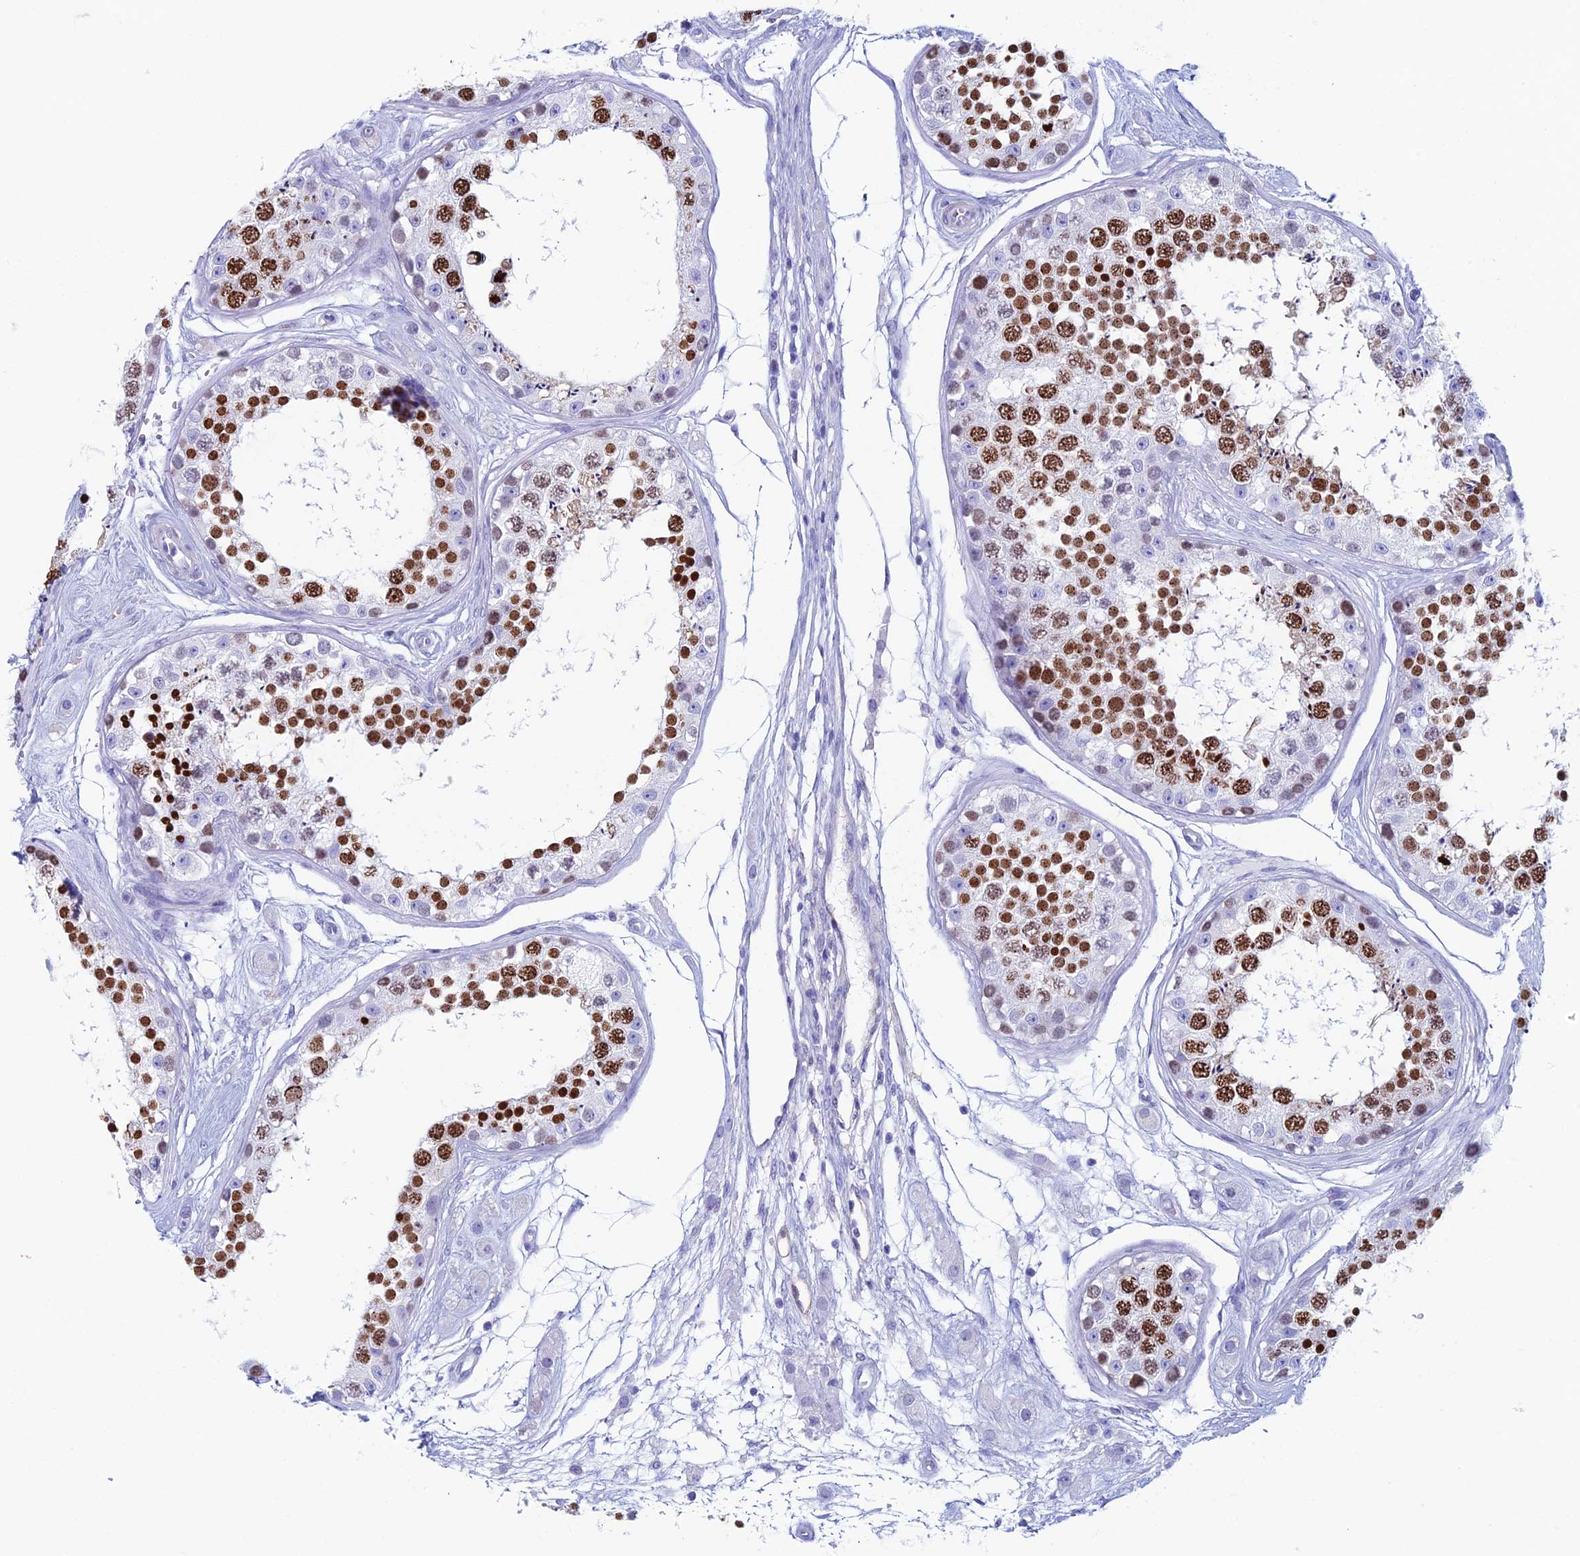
{"staining": {"intensity": "strong", "quantity": "25%-75%", "location": "nuclear"}, "tissue": "testis", "cell_type": "Cells in seminiferous ducts", "image_type": "normal", "snomed": [{"axis": "morphology", "description": "Normal tissue, NOS"}, {"axis": "topography", "description": "Testis"}], "caption": "DAB immunohistochemical staining of unremarkable testis reveals strong nuclear protein positivity in approximately 25%-75% of cells in seminiferous ducts.", "gene": "KCNK17", "patient": {"sex": "male", "age": 25}}